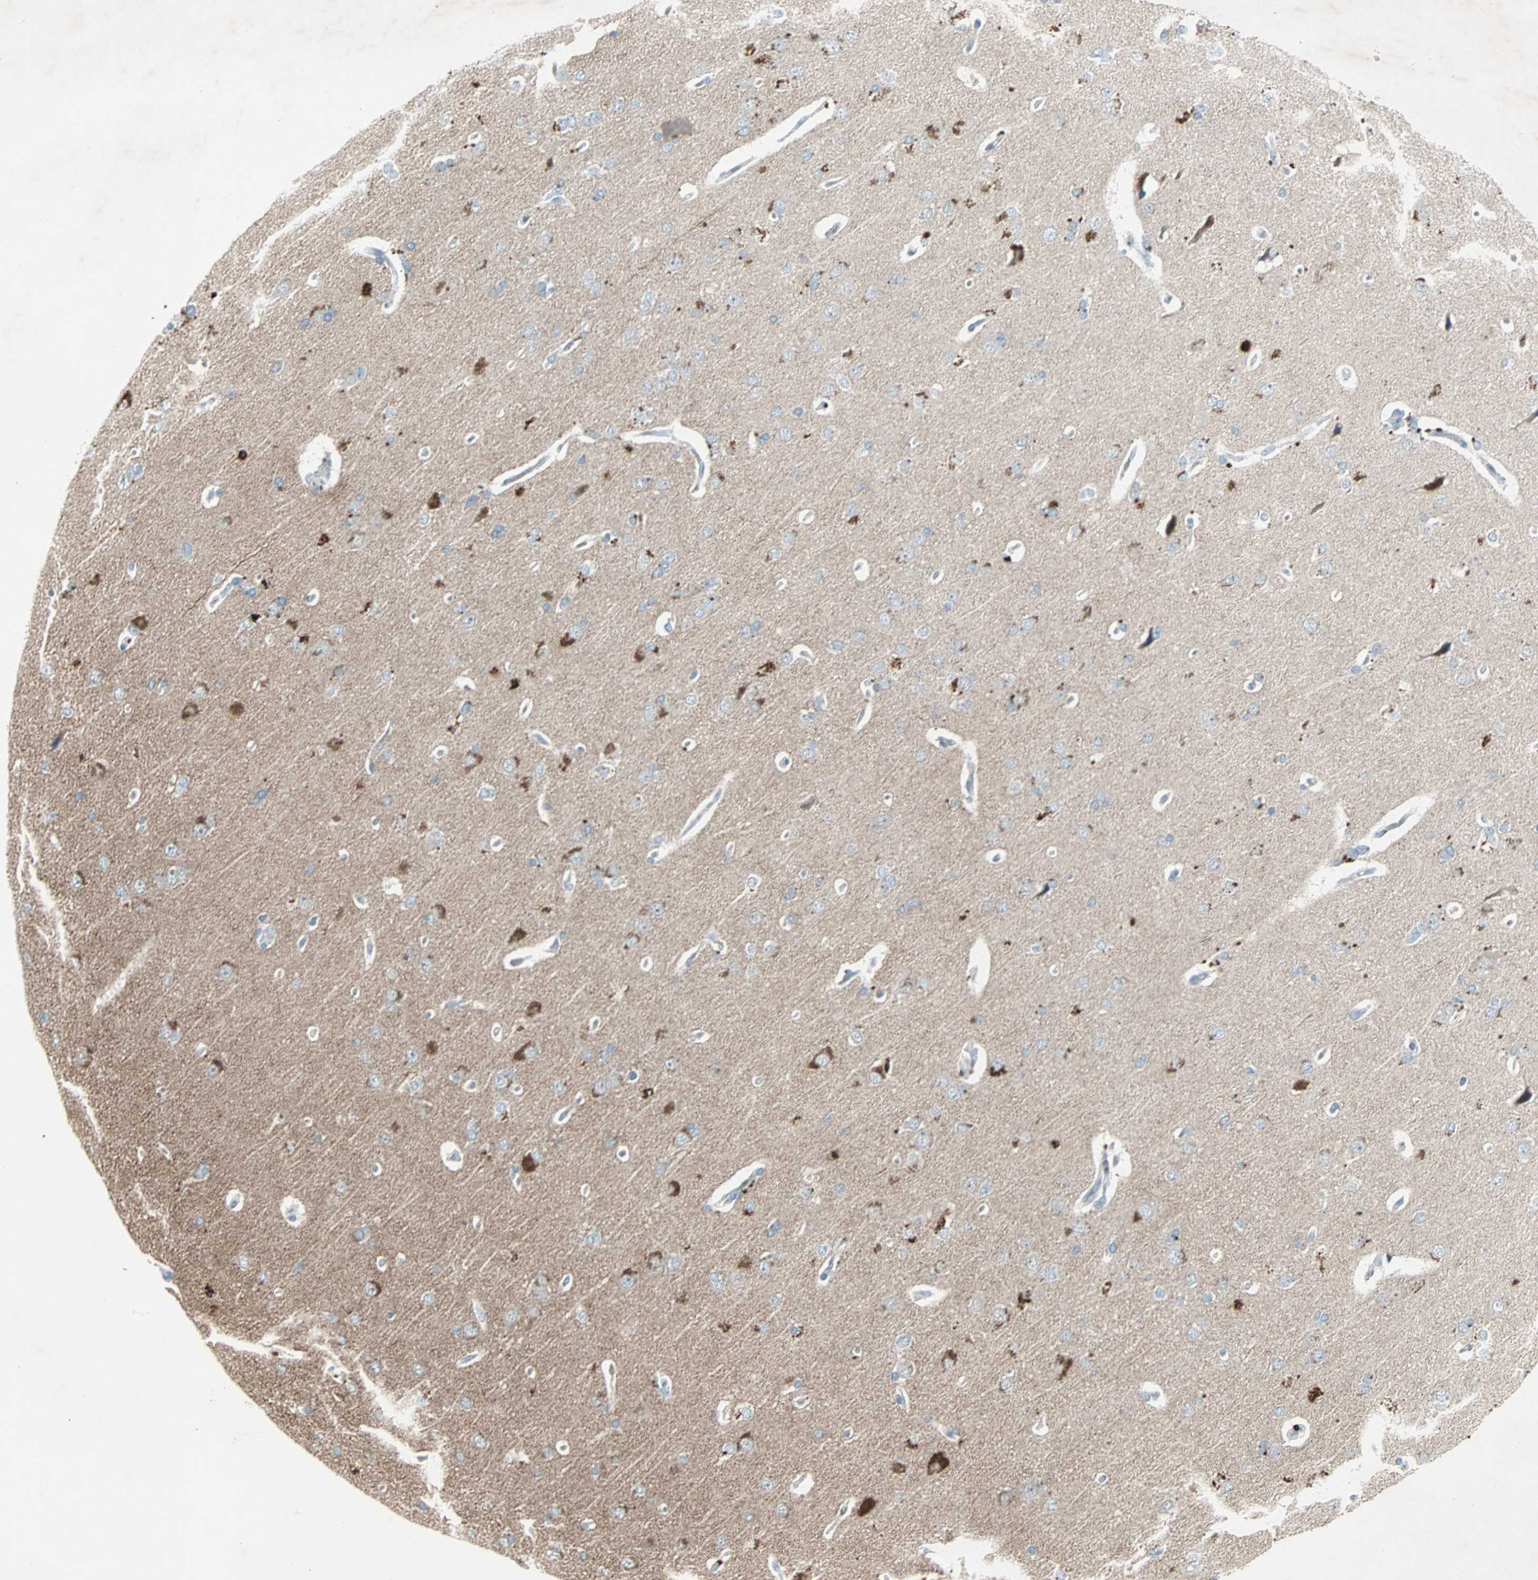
{"staining": {"intensity": "negative", "quantity": "none", "location": "none"}, "tissue": "cerebral cortex", "cell_type": "Endothelial cells", "image_type": "normal", "snomed": [{"axis": "morphology", "description": "Normal tissue, NOS"}, {"axis": "topography", "description": "Cerebral cortex"}], "caption": "Cerebral cortex stained for a protein using IHC reveals no expression endothelial cells.", "gene": "LANCL3", "patient": {"sex": "male", "age": 62}}